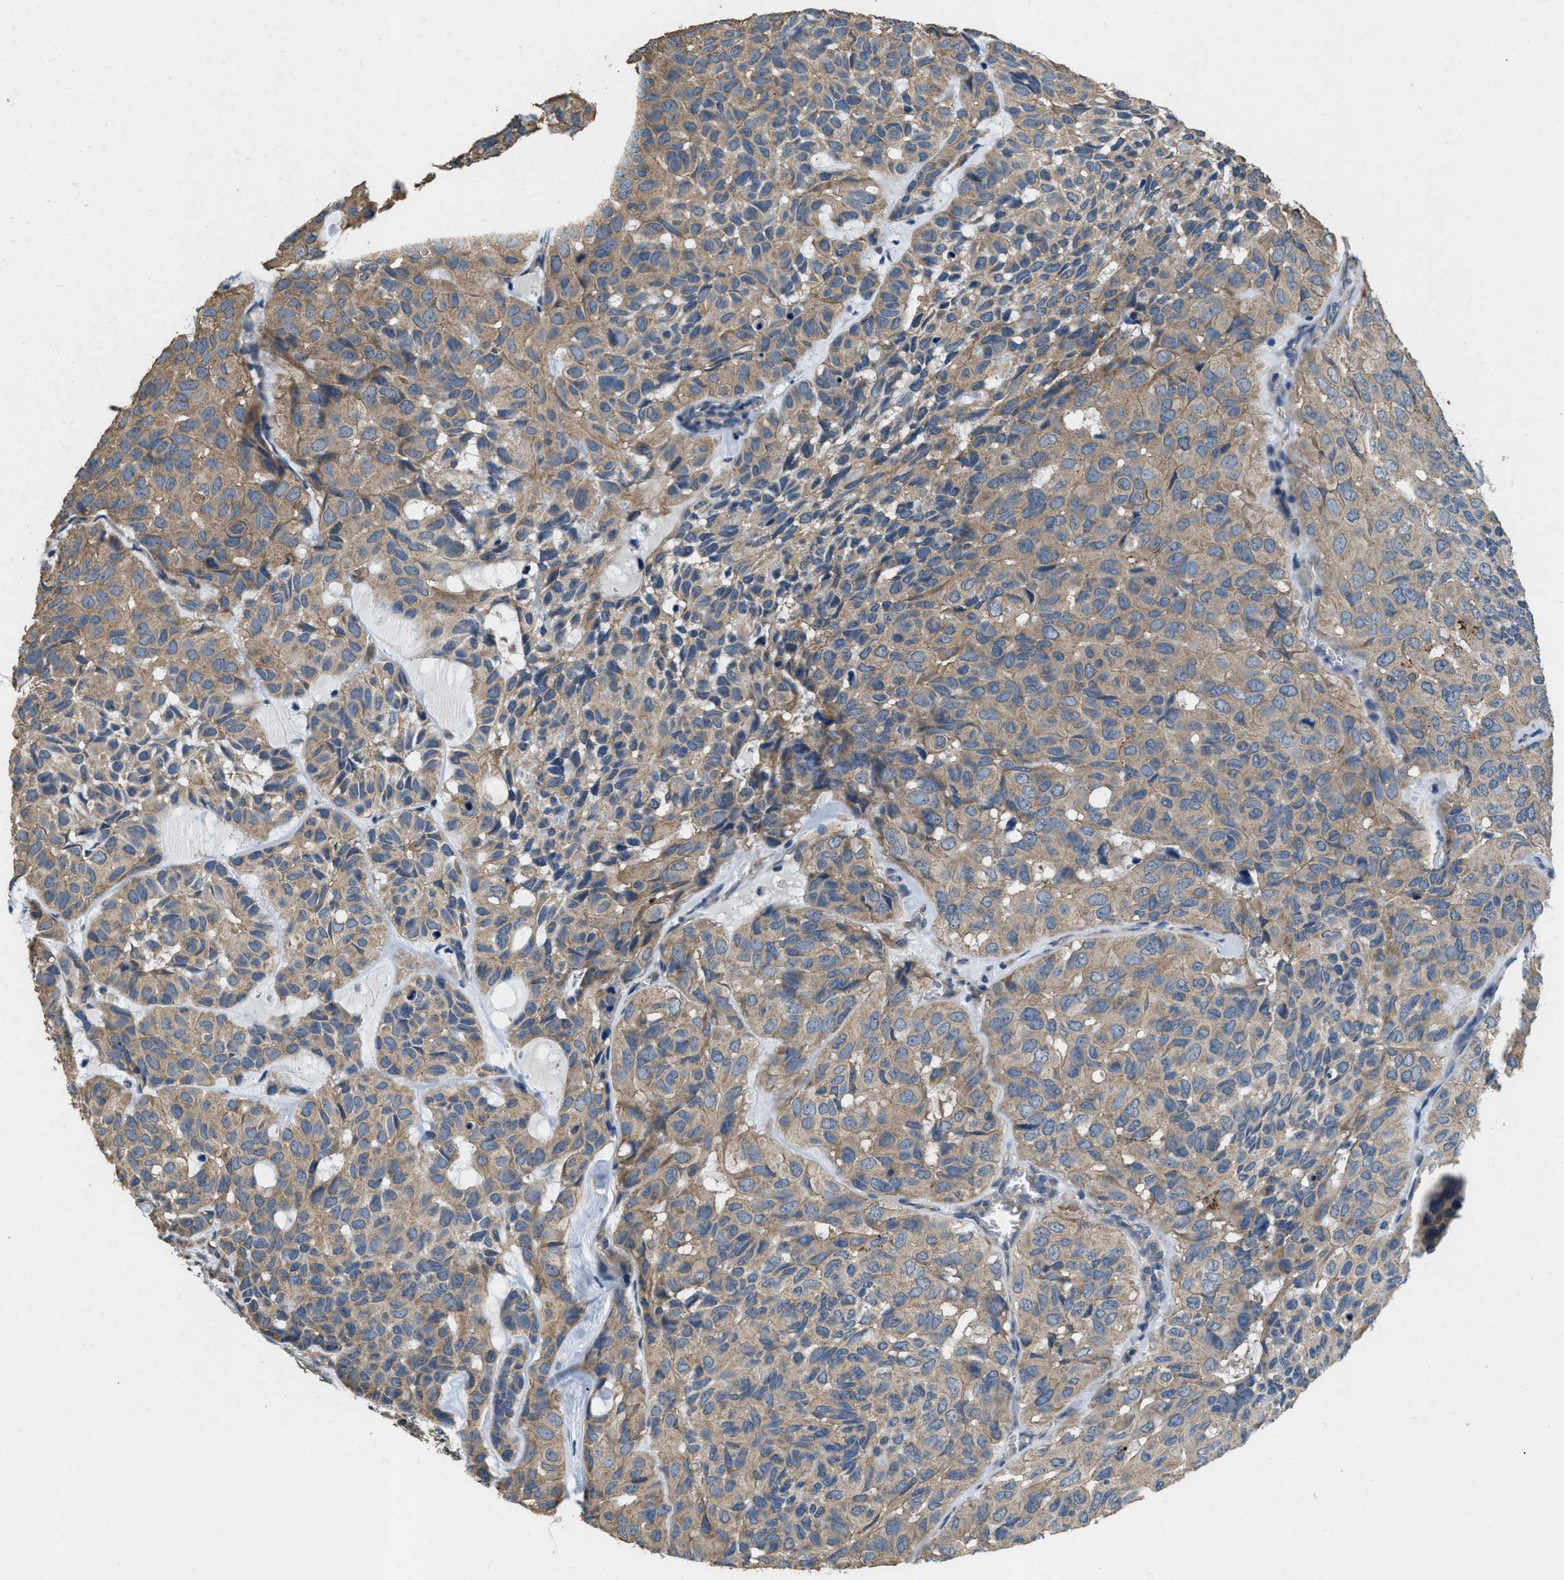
{"staining": {"intensity": "weak", "quantity": ">75%", "location": "cytoplasmic/membranous"}, "tissue": "head and neck cancer", "cell_type": "Tumor cells", "image_type": "cancer", "snomed": [{"axis": "morphology", "description": "Adenocarcinoma, NOS"}, {"axis": "topography", "description": "Salivary gland, NOS"}, {"axis": "topography", "description": "Head-Neck"}], "caption": "DAB (3,3'-diaminobenzidine) immunohistochemical staining of human adenocarcinoma (head and neck) demonstrates weak cytoplasmic/membranous protein staining in about >75% of tumor cells.", "gene": "THBS2", "patient": {"sex": "female", "age": 76}}